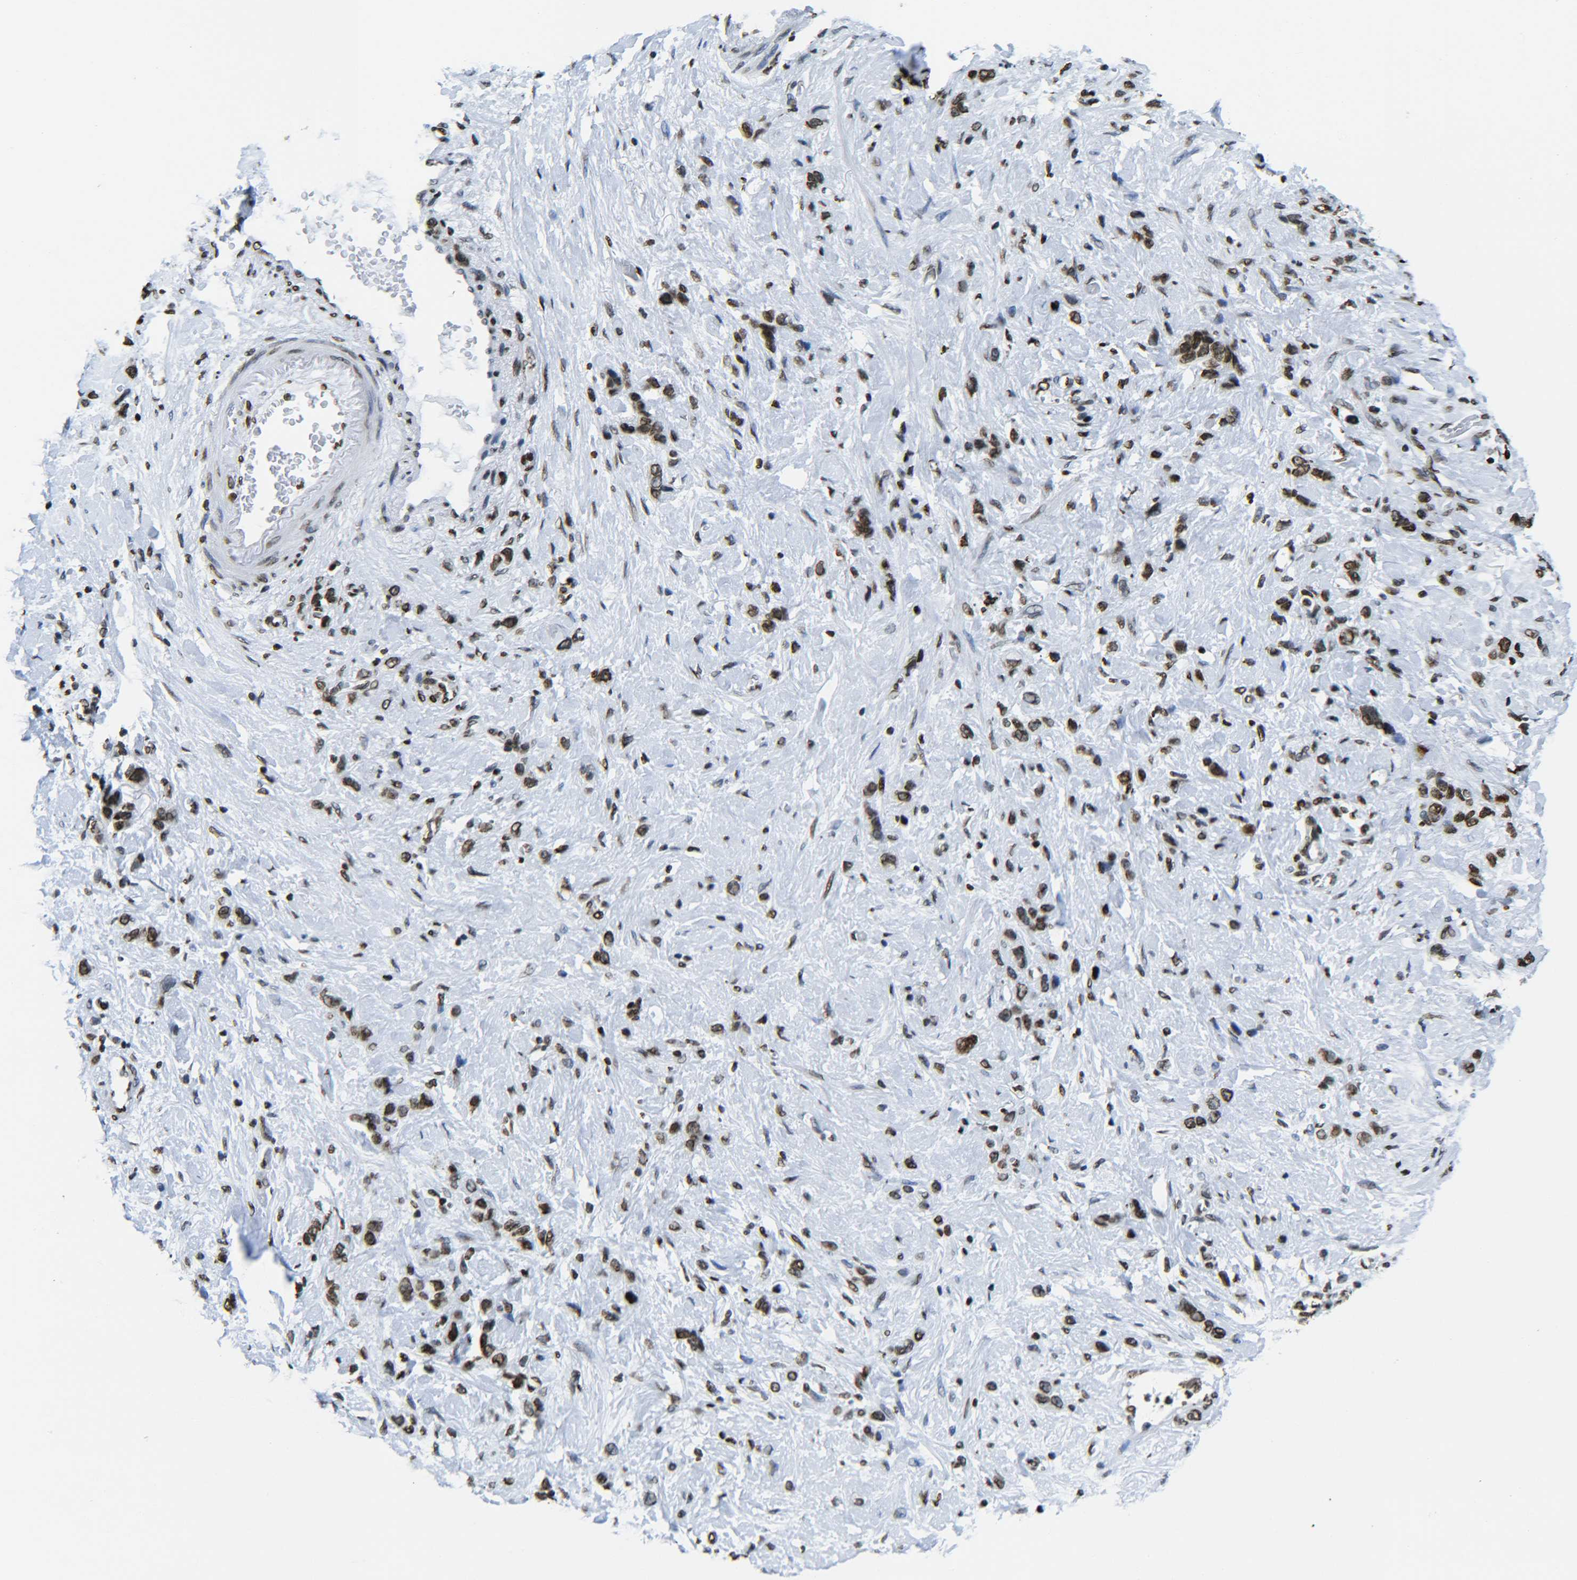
{"staining": {"intensity": "moderate", "quantity": ">75%", "location": "nuclear"}, "tissue": "stomach cancer", "cell_type": "Tumor cells", "image_type": "cancer", "snomed": [{"axis": "morphology", "description": "Adenocarcinoma, NOS"}, {"axis": "morphology", "description": "Adenocarcinoma, High grade"}, {"axis": "topography", "description": "Stomach, upper"}, {"axis": "topography", "description": "Stomach, lower"}], "caption": "Moderate nuclear protein positivity is present in approximately >75% of tumor cells in adenocarcinoma (stomach).", "gene": "H2AX", "patient": {"sex": "female", "age": 65}}